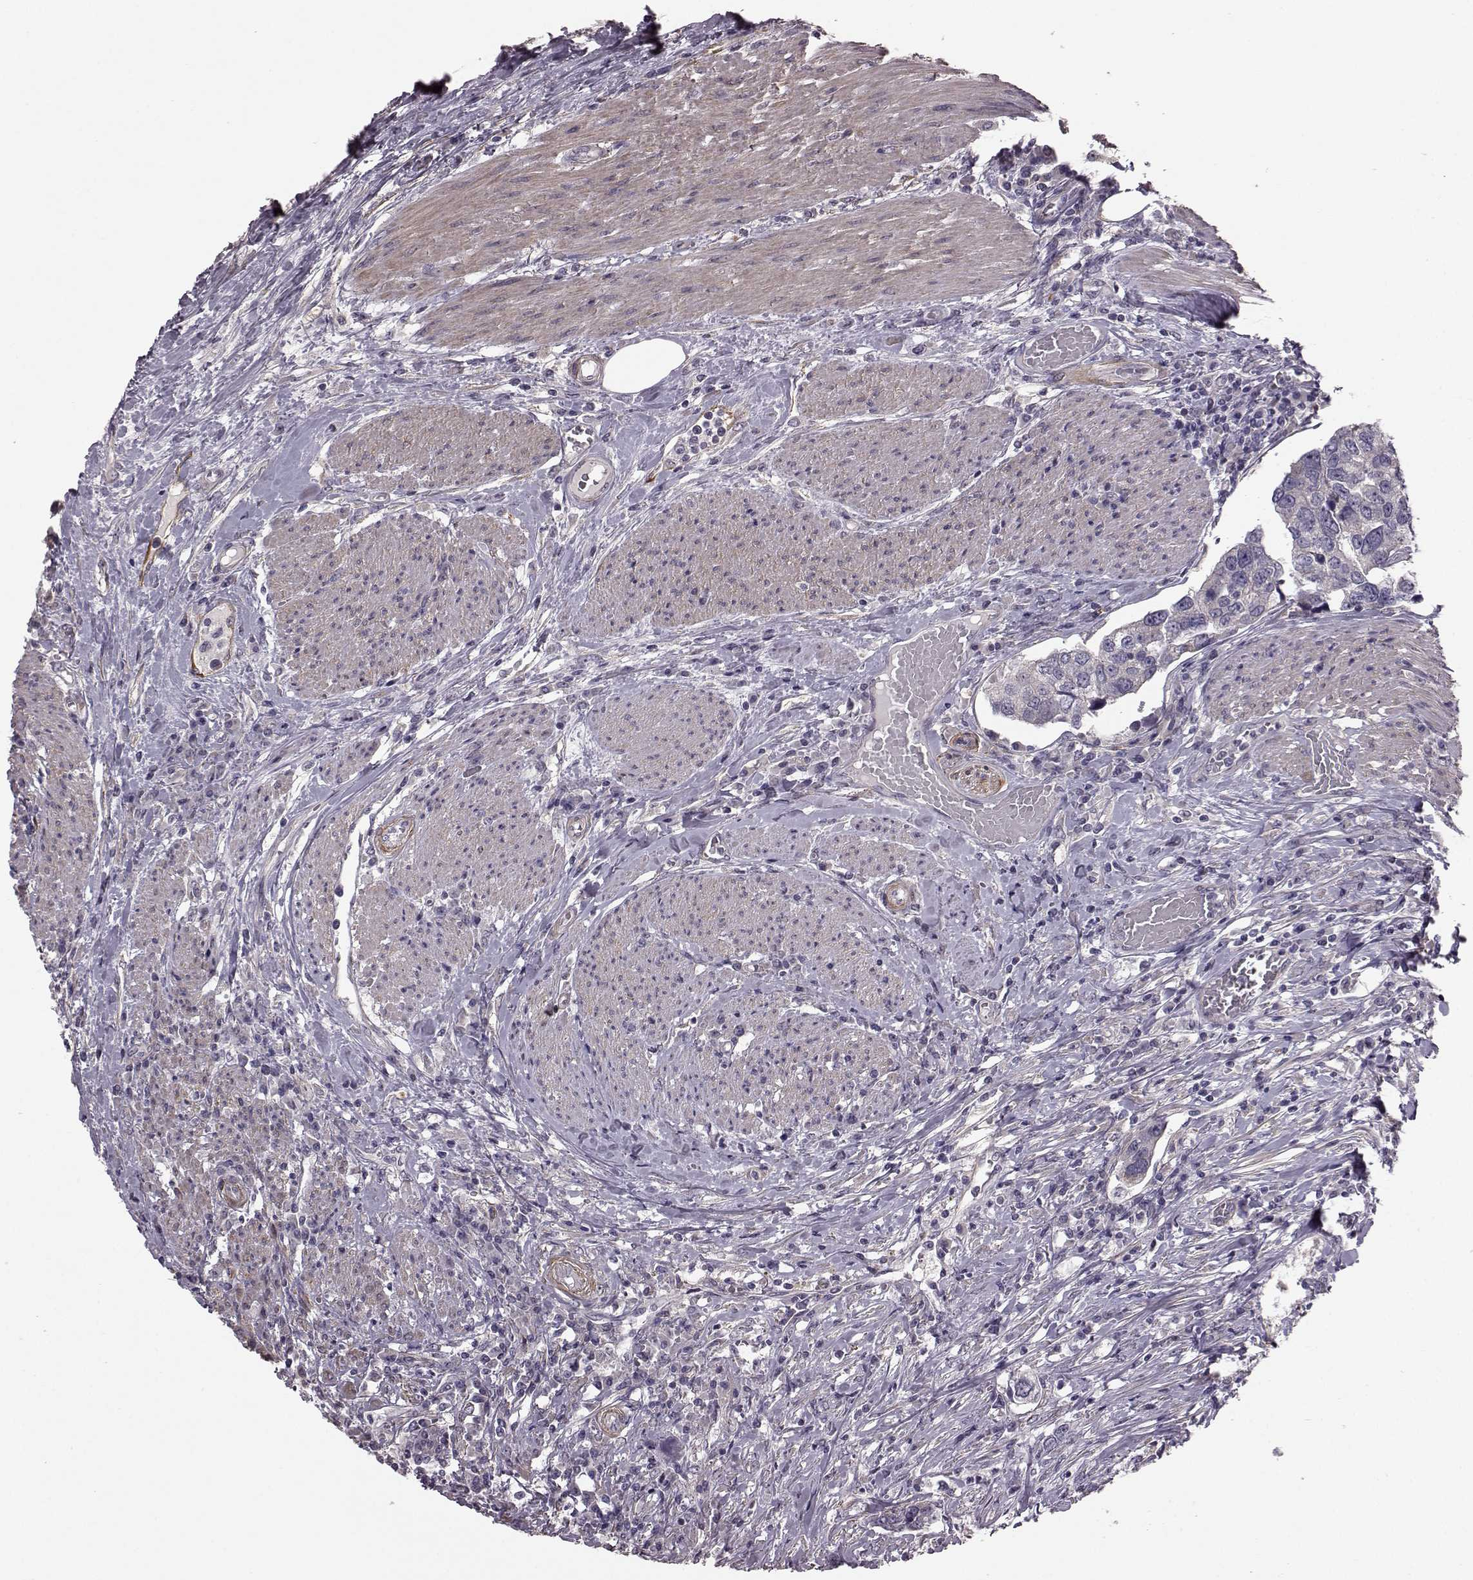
{"staining": {"intensity": "negative", "quantity": "none", "location": "none"}, "tissue": "urothelial cancer", "cell_type": "Tumor cells", "image_type": "cancer", "snomed": [{"axis": "morphology", "description": "Urothelial carcinoma, NOS"}, {"axis": "morphology", "description": "Urothelial carcinoma, High grade"}, {"axis": "topography", "description": "Urinary bladder"}], "caption": "Immunohistochemistry micrograph of human transitional cell carcinoma stained for a protein (brown), which reveals no positivity in tumor cells.", "gene": "GRK1", "patient": {"sex": "male", "age": 63}}